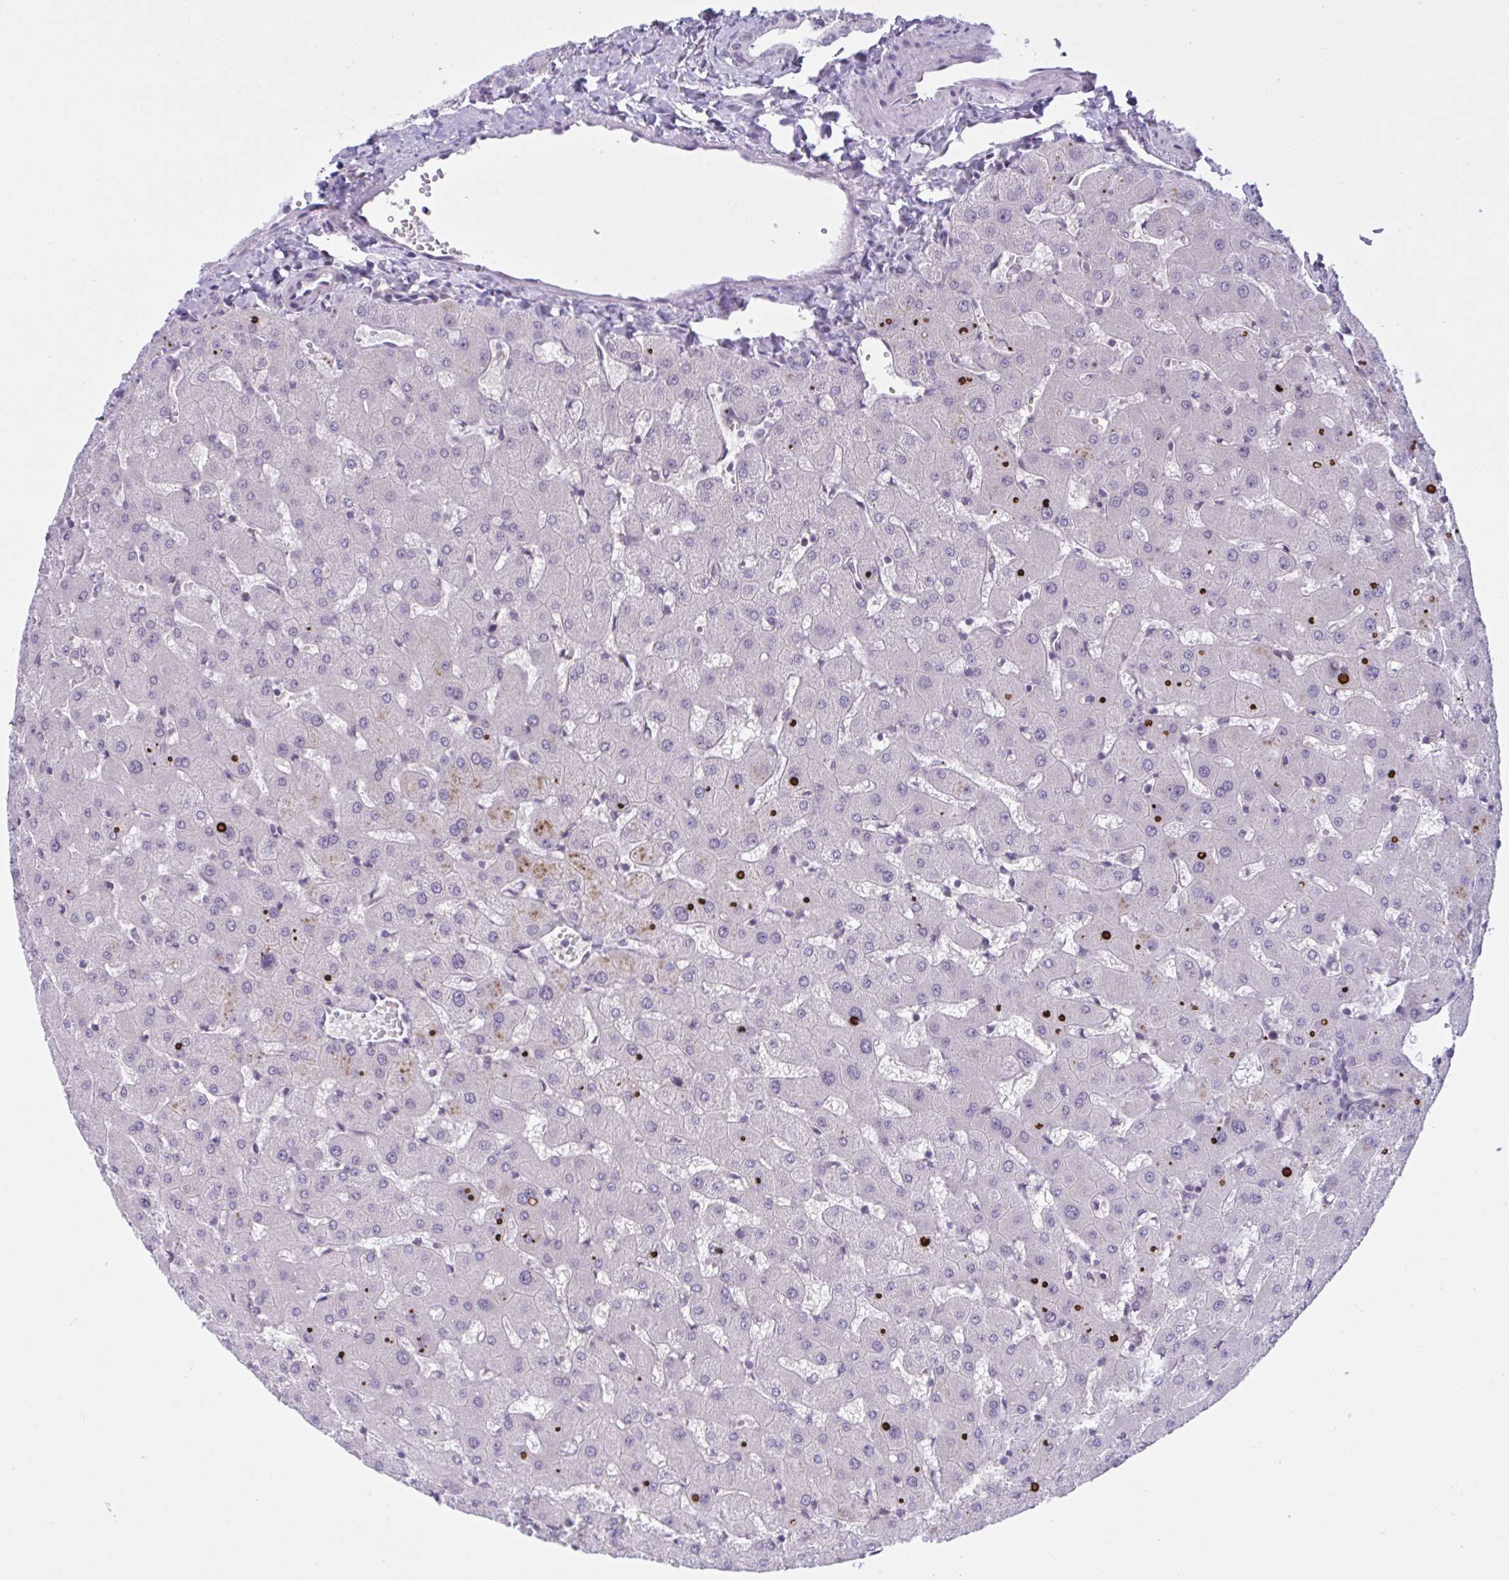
{"staining": {"intensity": "negative", "quantity": "none", "location": "none"}, "tissue": "liver", "cell_type": "Cholangiocytes", "image_type": "normal", "snomed": [{"axis": "morphology", "description": "Normal tissue, NOS"}, {"axis": "topography", "description": "Liver"}], "caption": "Protein analysis of unremarkable liver exhibits no significant positivity in cholangiocytes.", "gene": "TTC7B", "patient": {"sex": "female", "age": 63}}